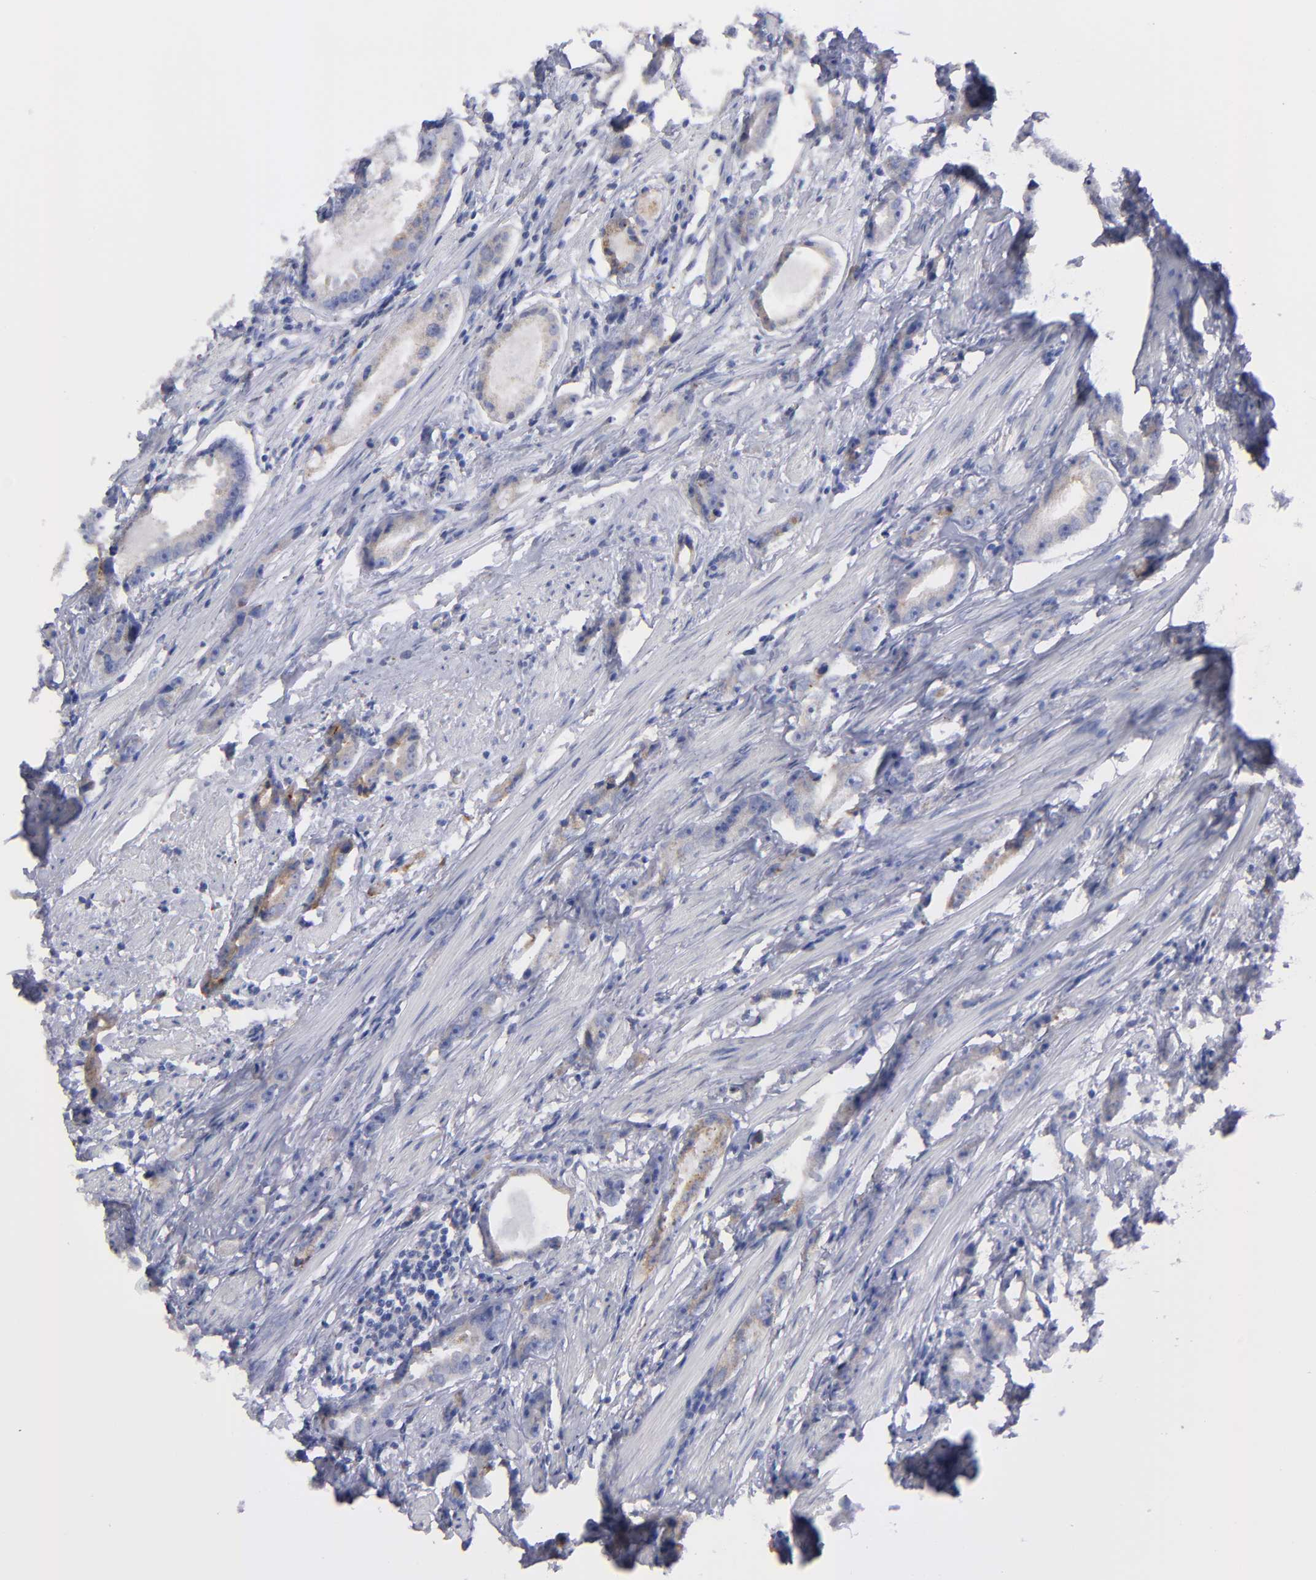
{"staining": {"intensity": "weak", "quantity": "25%-75%", "location": "cytoplasmic/membranous"}, "tissue": "prostate cancer", "cell_type": "Tumor cells", "image_type": "cancer", "snomed": [{"axis": "morphology", "description": "Adenocarcinoma, Medium grade"}, {"axis": "topography", "description": "Prostate"}], "caption": "Tumor cells demonstrate weak cytoplasmic/membranous staining in approximately 25%-75% of cells in prostate cancer.", "gene": "MFGE8", "patient": {"sex": "male", "age": 53}}